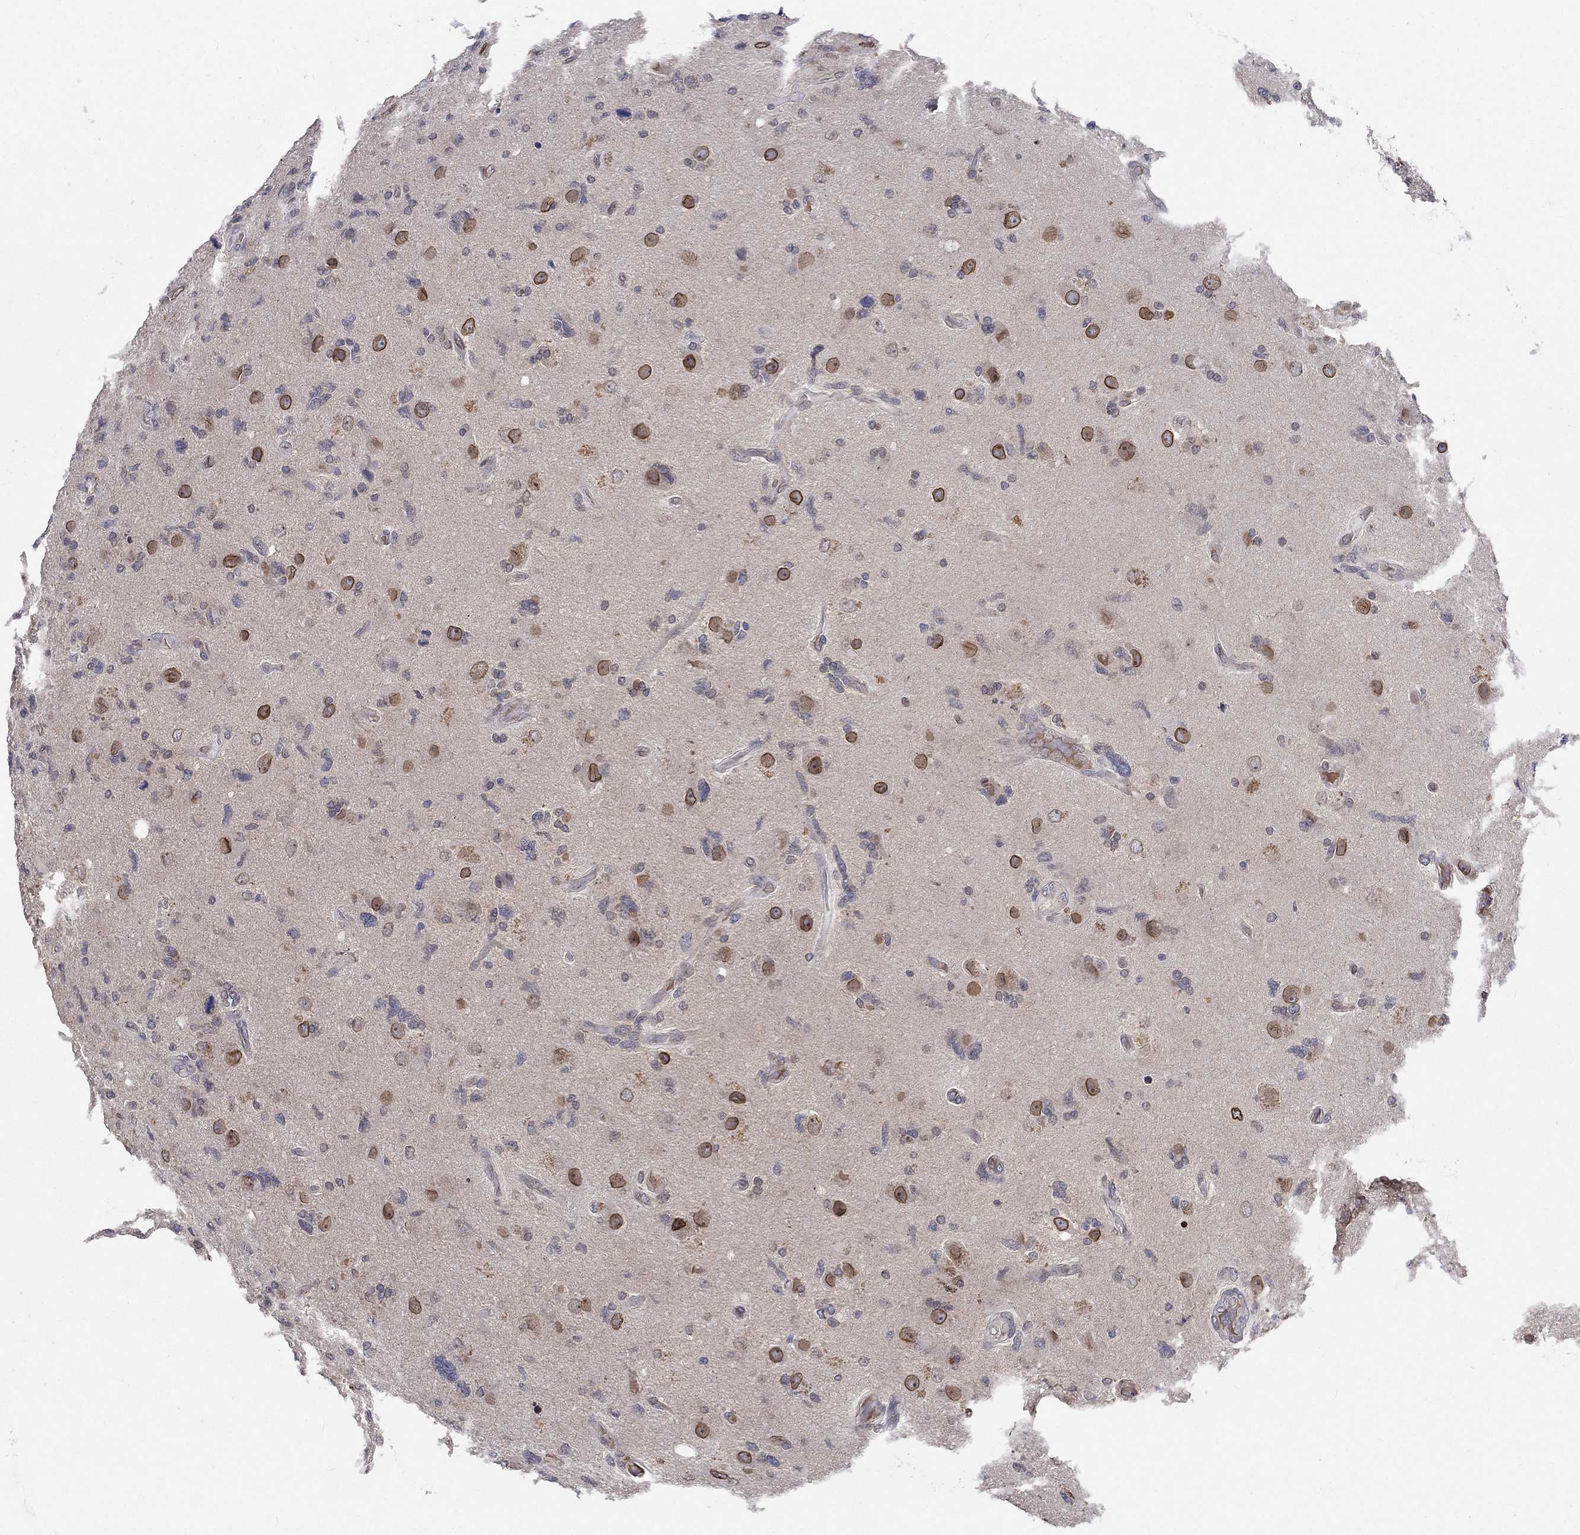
{"staining": {"intensity": "moderate", "quantity": "<25%", "location": "nuclear"}, "tissue": "glioma", "cell_type": "Tumor cells", "image_type": "cancer", "snomed": [{"axis": "morphology", "description": "Glioma, malignant, High grade"}, {"axis": "topography", "description": "Cerebral cortex"}], "caption": "The photomicrograph reveals immunohistochemical staining of glioma. There is moderate nuclear staining is present in approximately <25% of tumor cells.", "gene": "CETN3", "patient": {"sex": "male", "age": 70}}